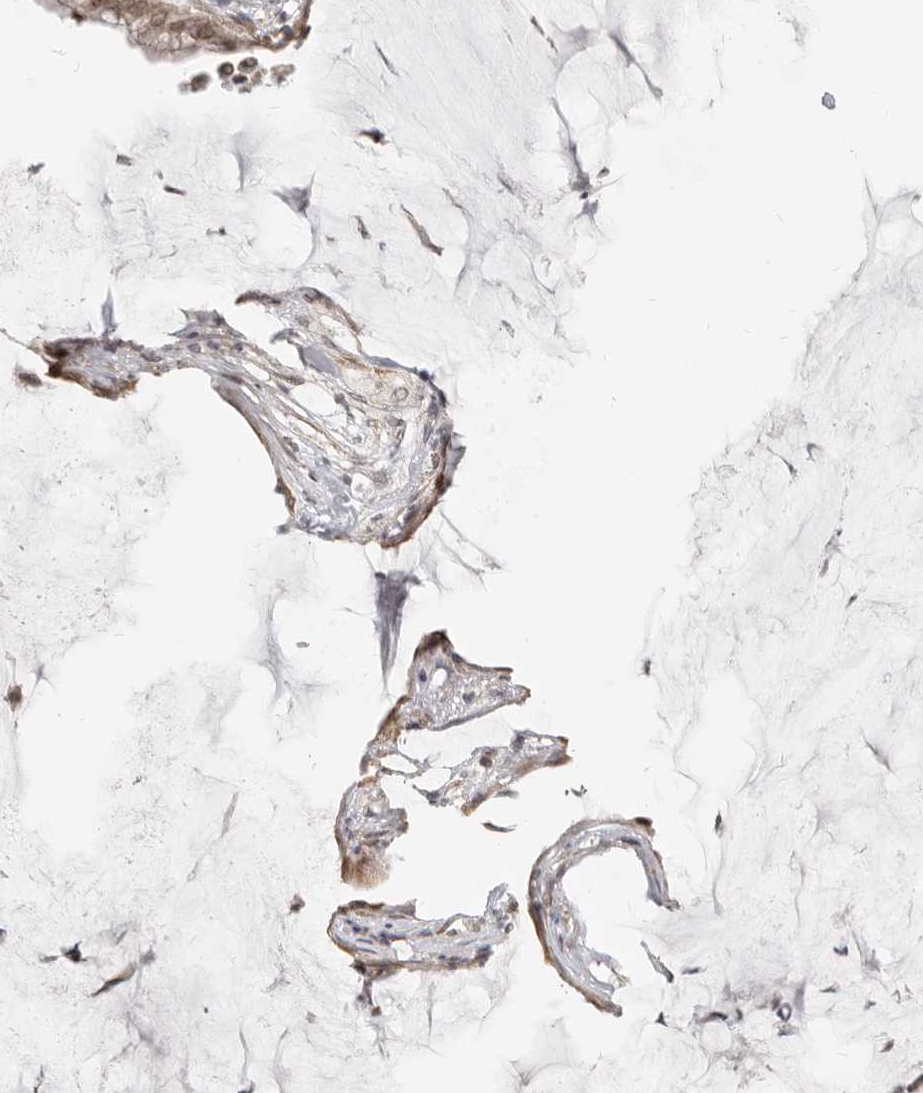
{"staining": {"intensity": "moderate", "quantity": ">75%", "location": "cytoplasmic/membranous,nuclear"}, "tissue": "pancreatic cancer", "cell_type": "Tumor cells", "image_type": "cancer", "snomed": [{"axis": "morphology", "description": "Adenocarcinoma, NOS"}, {"axis": "topography", "description": "Pancreas"}], "caption": "Pancreatic adenocarcinoma stained for a protein (brown) reveals moderate cytoplasmic/membranous and nuclear positive expression in approximately >75% of tumor cells.", "gene": "NUP153", "patient": {"sex": "male", "age": 41}}